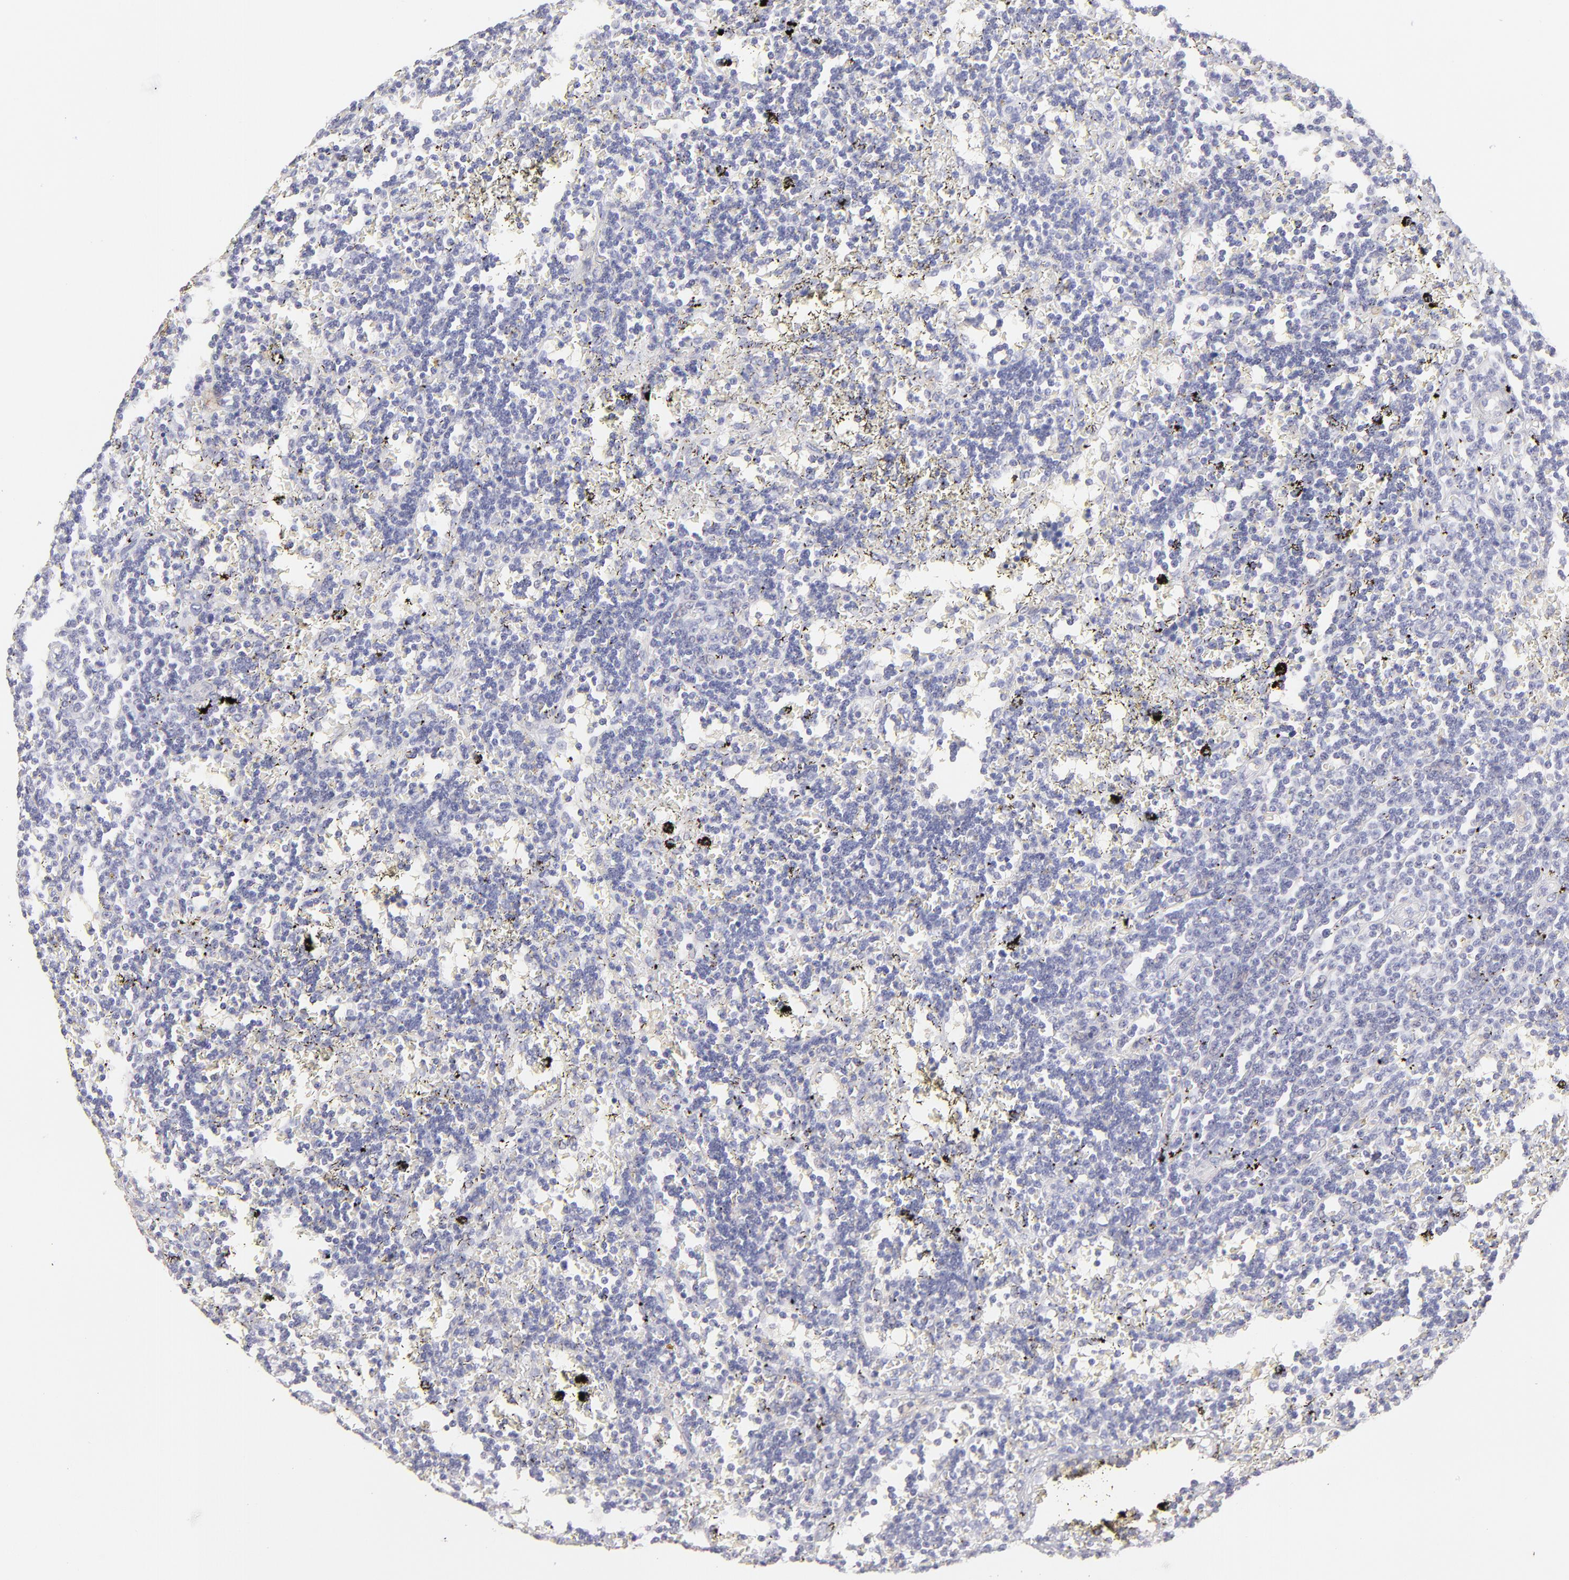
{"staining": {"intensity": "negative", "quantity": "none", "location": "none"}, "tissue": "lymphoma", "cell_type": "Tumor cells", "image_type": "cancer", "snomed": [{"axis": "morphology", "description": "Malignant lymphoma, non-Hodgkin's type, Low grade"}, {"axis": "topography", "description": "Spleen"}], "caption": "Immunohistochemistry histopathology image of neoplastic tissue: human malignant lymphoma, non-Hodgkin's type (low-grade) stained with DAB reveals no significant protein positivity in tumor cells.", "gene": "ABCC4", "patient": {"sex": "male", "age": 60}}